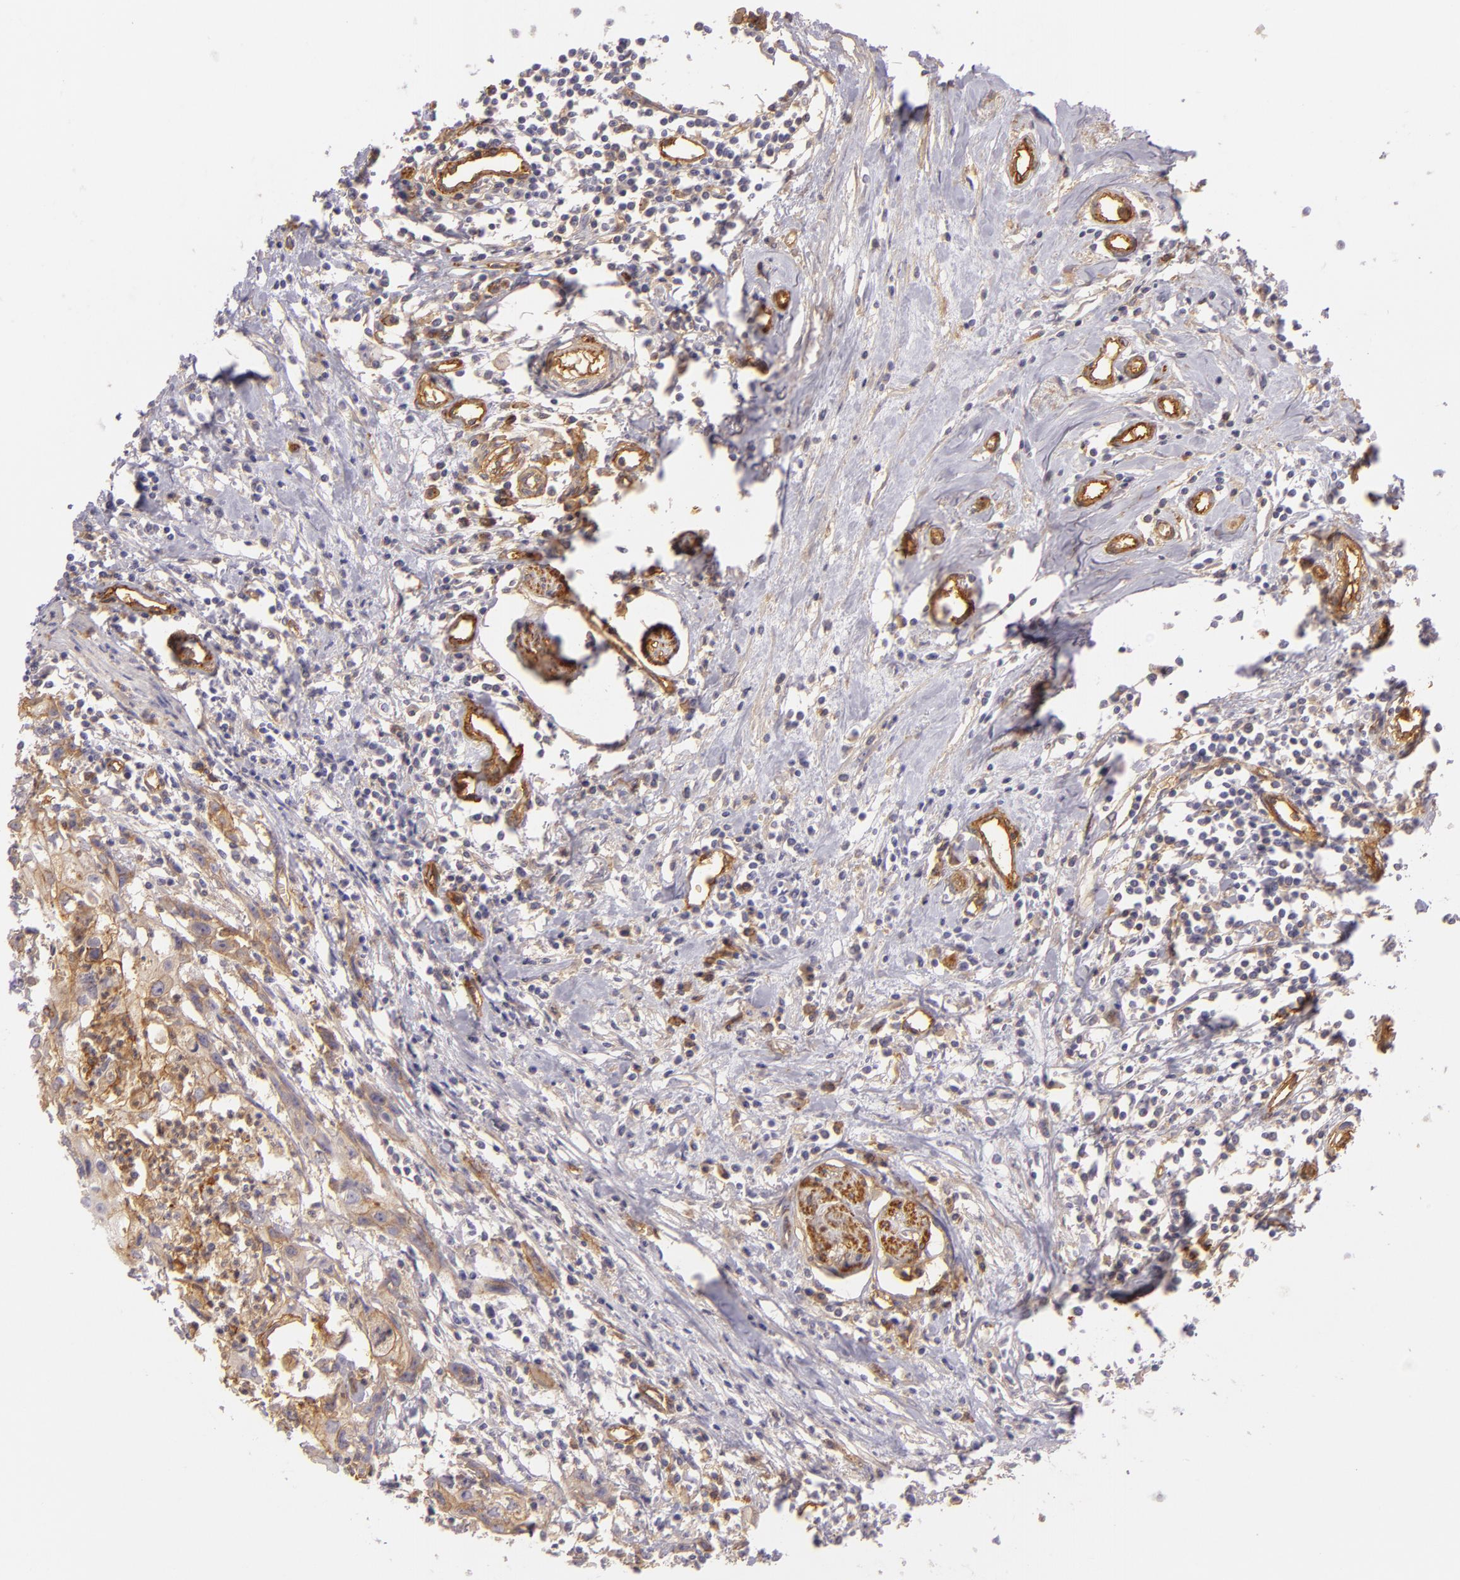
{"staining": {"intensity": "moderate", "quantity": "25%-75%", "location": "cytoplasmic/membranous"}, "tissue": "urothelial cancer", "cell_type": "Tumor cells", "image_type": "cancer", "snomed": [{"axis": "morphology", "description": "Urothelial carcinoma, High grade"}, {"axis": "topography", "description": "Urinary bladder"}], "caption": "A medium amount of moderate cytoplasmic/membranous staining is appreciated in approximately 25%-75% of tumor cells in high-grade urothelial carcinoma tissue.", "gene": "CD59", "patient": {"sex": "male", "age": 54}}